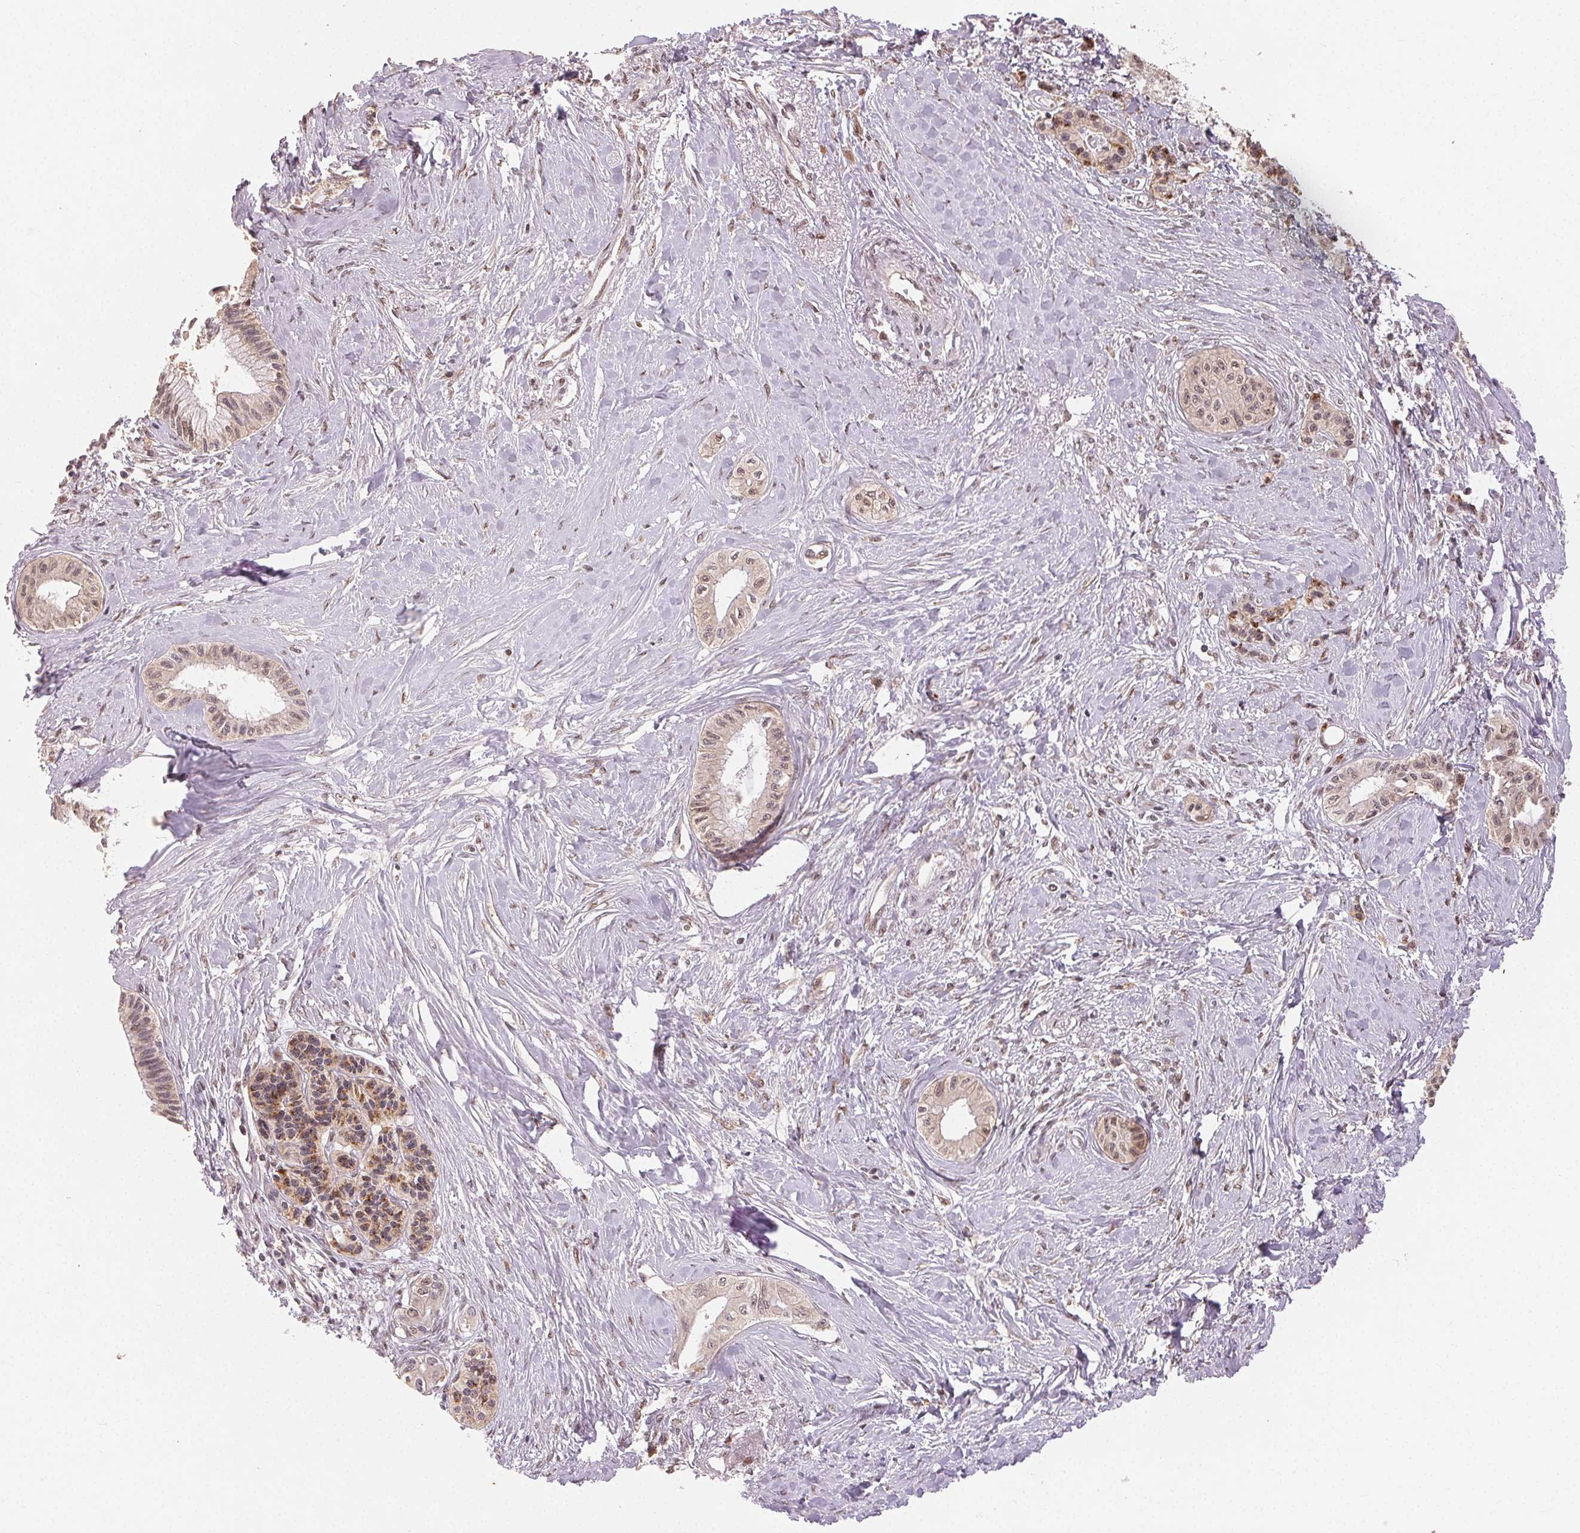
{"staining": {"intensity": "moderate", "quantity": ">75%", "location": "nuclear"}, "tissue": "pancreatic cancer", "cell_type": "Tumor cells", "image_type": "cancer", "snomed": [{"axis": "morphology", "description": "Adenocarcinoma, NOS"}, {"axis": "topography", "description": "Pancreas"}], "caption": "Protein positivity by immunohistochemistry (IHC) reveals moderate nuclear staining in about >75% of tumor cells in pancreatic cancer.", "gene": "MAPKAPK2", "patient": {"sex": "male", "age": 71}}